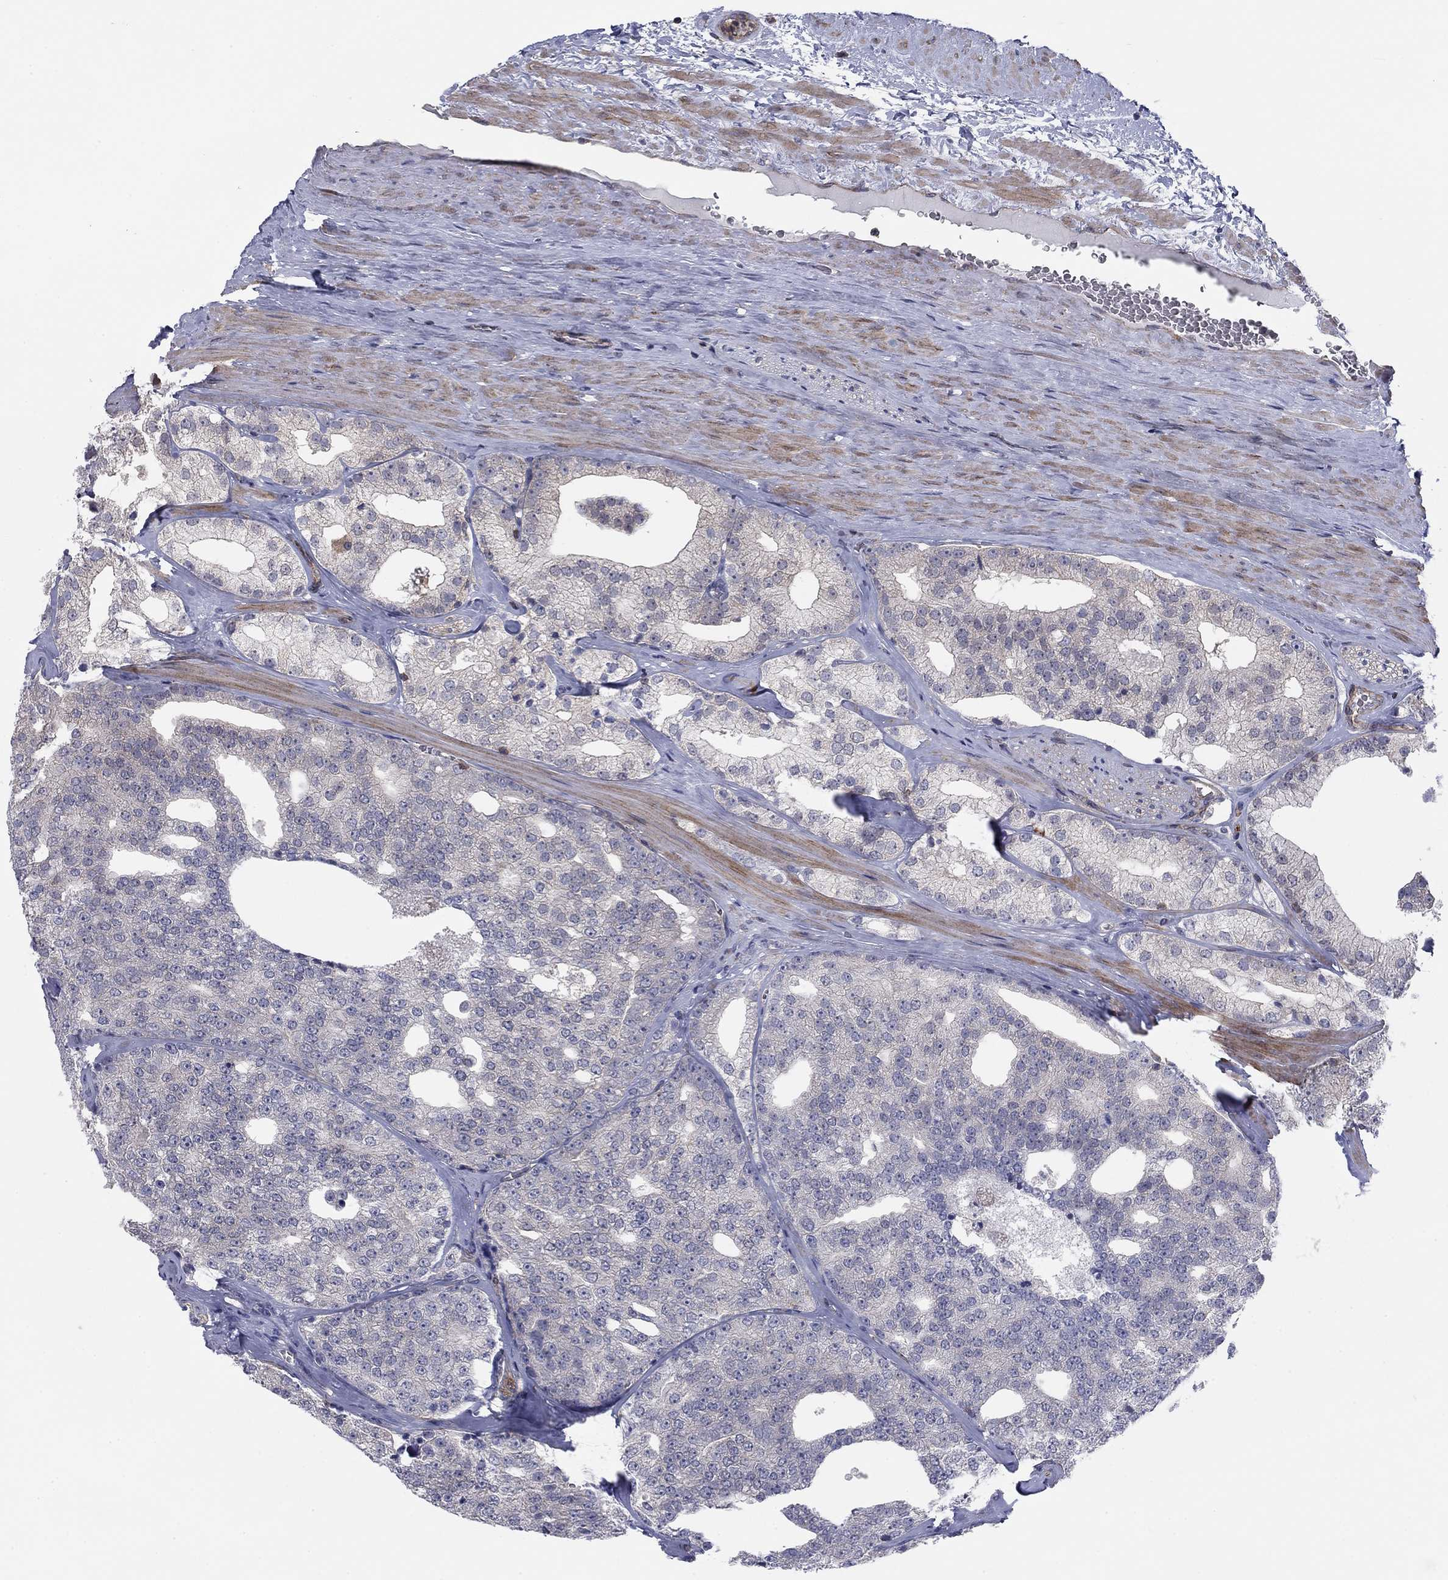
{"staining": {"intensity": "negative", "quantity": "none", "location": "none"}, "tissue": "prostate cancer", "cell_type": "Tumor cells", "image_type": "cancer", "snomed": [{"axis": "morphology", "description": "Adenocarcinoma, NOS"}, {"axis": "topography", "description": "Prostate and seminal vesicle, NOS"}], "caption": "There is no significant expression in tumor cells of prostate cancer (adenocarcinoma).", "gene": "PSD4", "patient": {"sex": "male", "age": 62}}